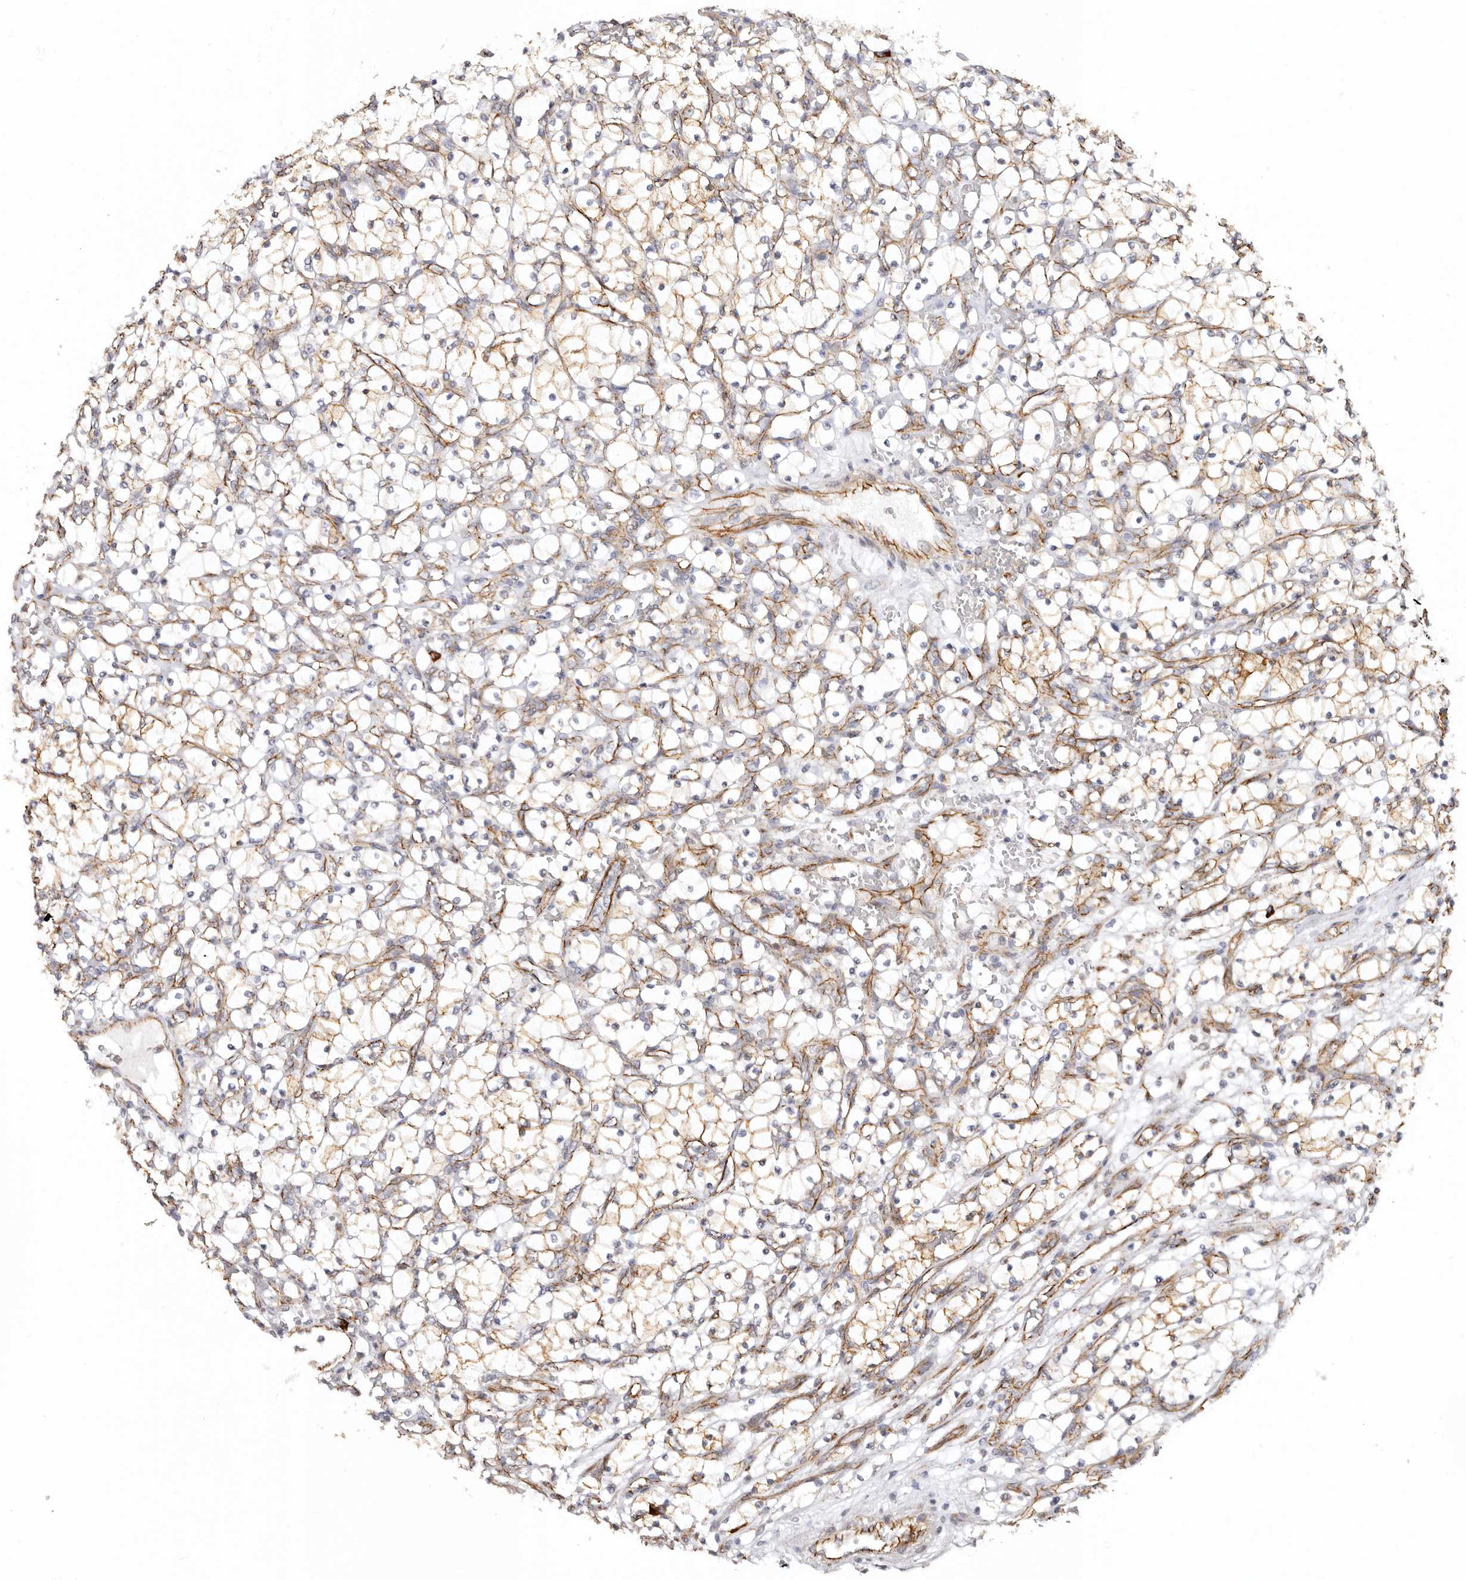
{"staining": {"intensity": "moderate", "quantity": "<25%", "location": "cytoplasmic/membranous"}, "tissue": "renal cancer", "cell_type": "Tumor cells", "image_type": "cancer", "snomed": [{"axis": "morphology", "description": "Adenocarcinoma, NOS"}, {"axis": "topography", "description": "Kidney"}], "caption": "Adenocarcinoma (renal) stained for a protein shows moderate cytoplasmic/membranous positivity in tumor cells.", "gene": "CTNNB1", "patient": {"sex": "female", "age": 69}}